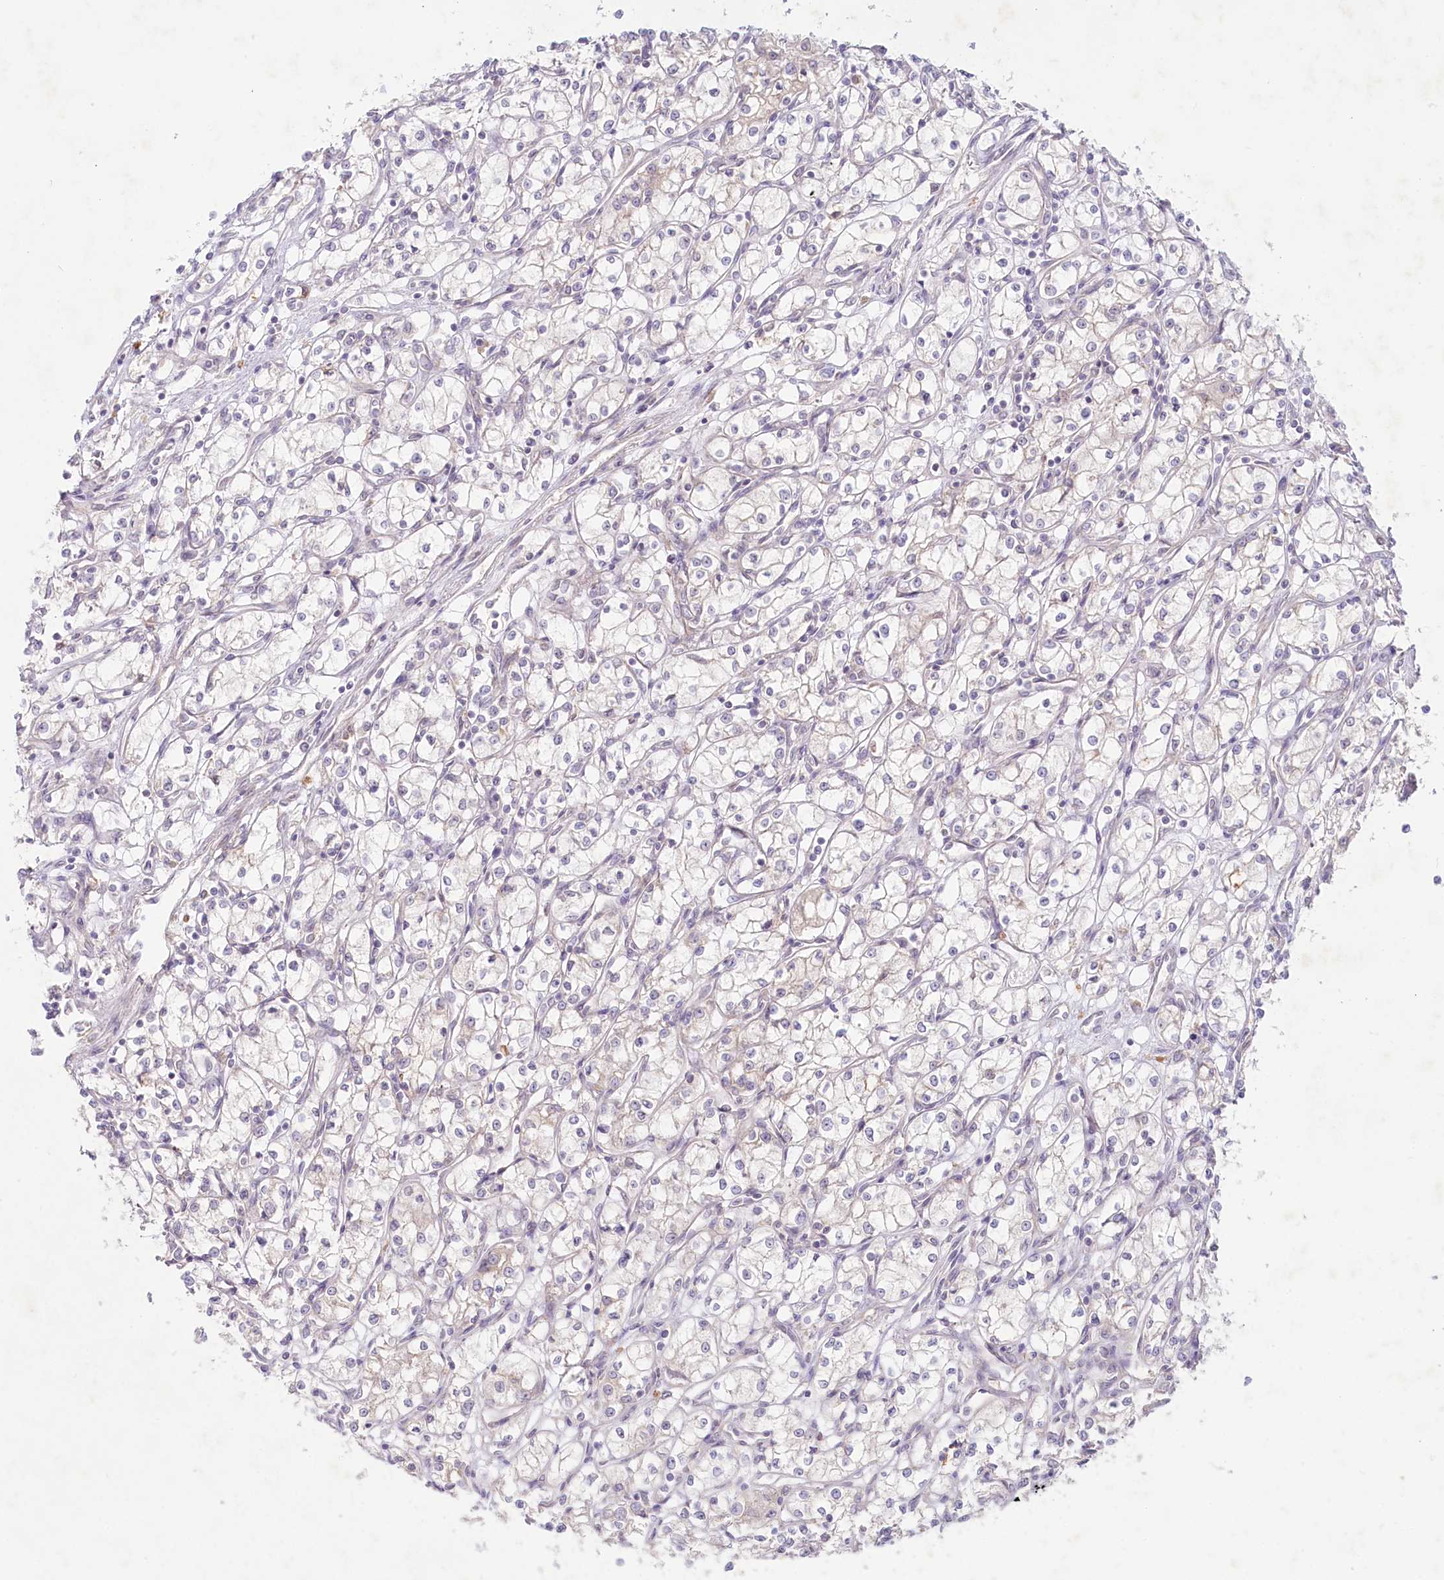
{"staining": {"intensity": "negative", "quantity": "none", "location": "none"}, "tissue": "renal cancer", "cell_type": "Tumor cells", "image_type": "cancer", "snomed": [{"axis": "morphology", "description": "Adenocarcinoma, NOS"}, {"axis": "topography", "description": "Kidney"}], "caption": "Renal cancer (adenocarcinoma) was stained to show a protein in brown. There is no significant staining in tumor cells.", "gene": "TNIP1", "patient": {"sex": "male", "age": 59}}